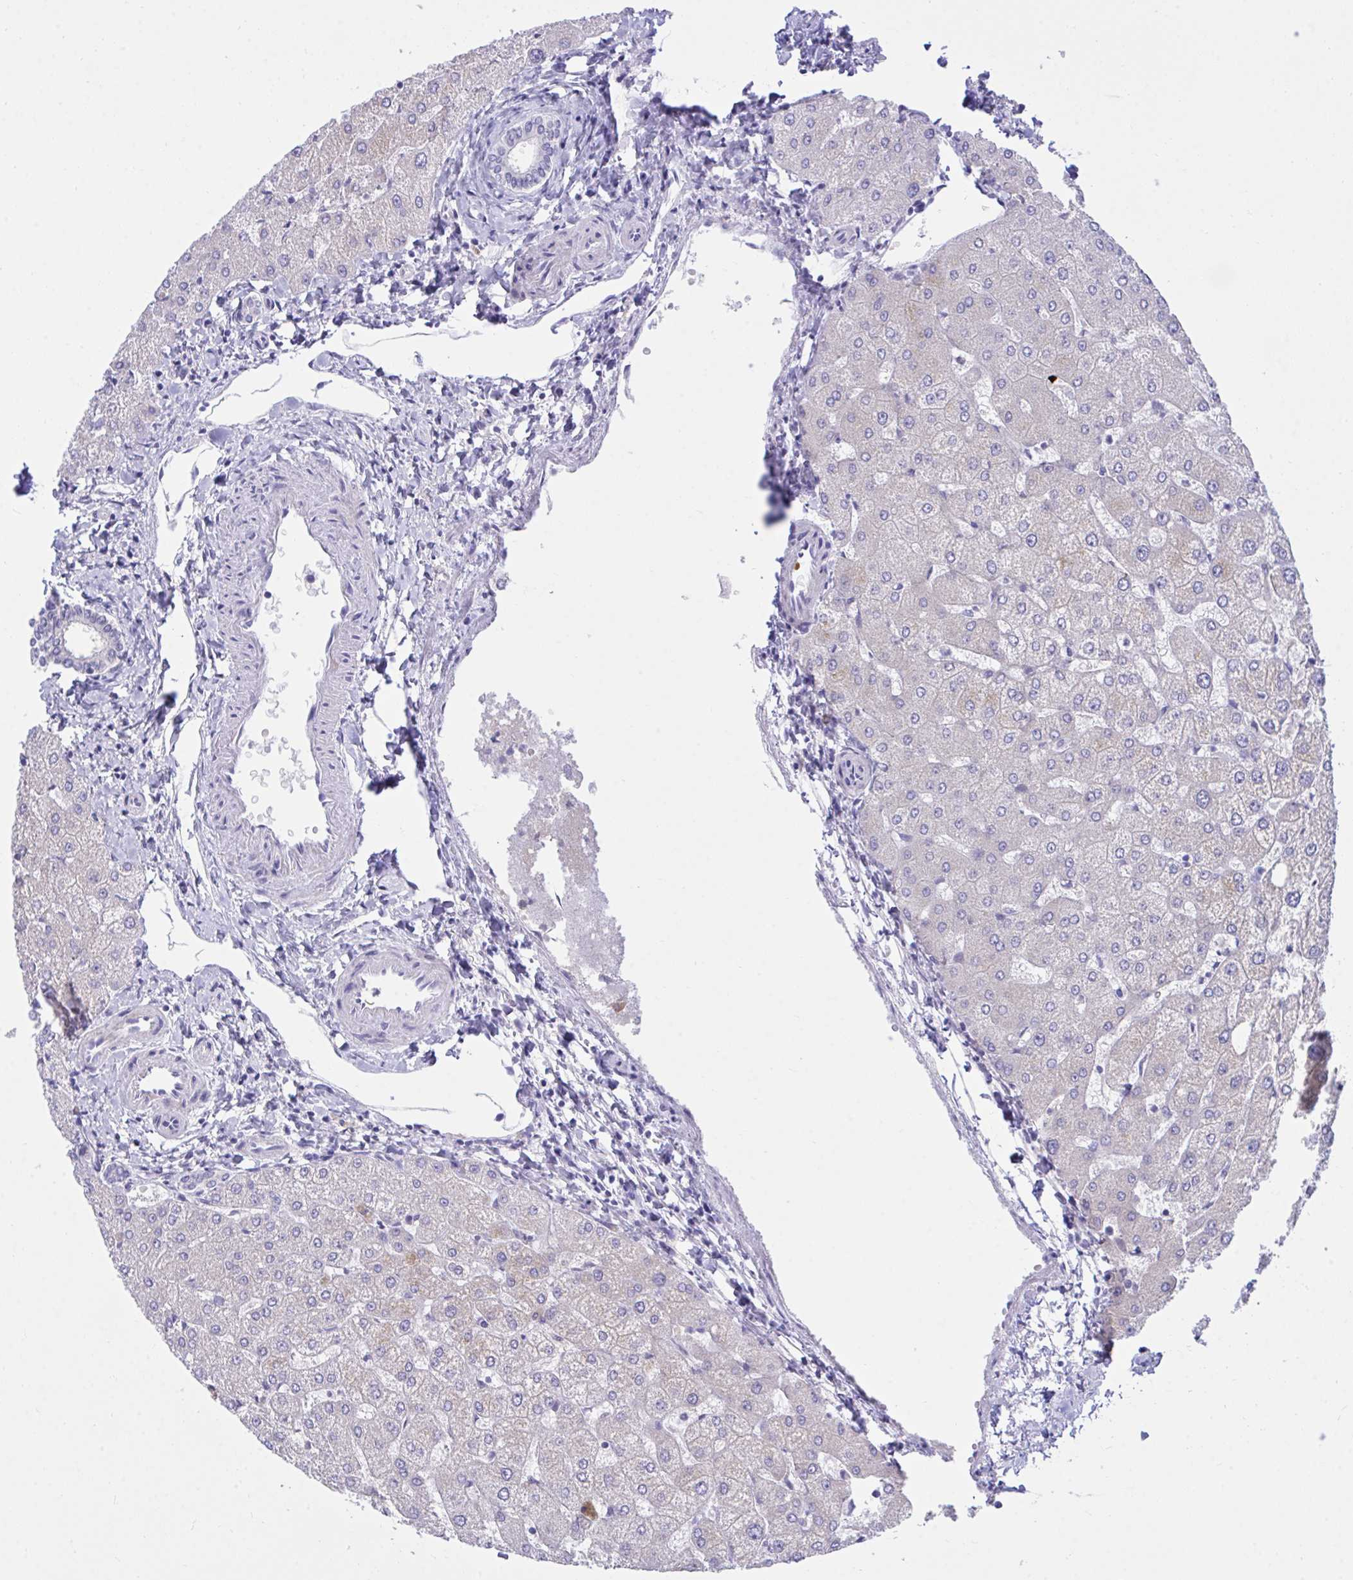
{"staining": {"intensity": "negative", "quantity": "none", "location": "none"}, "tissue": "liver", "cell_type": "Cholangiocytes", "image_type": "normal", "snomed": [{"axis": "morphology", "description": "Normal tissue, NOS"}, {"axis": "topography", "description": "Liver"}], "caption": "Cholangiocytes show no significant expression in unremarkable liver. Brightfield microscopy of immunohistochemistry (IHC) stained with DAB (brown) and hematoxylin (blue), captured at high magnification.", "gene": "PLEKHH1", "patient": {"sex": "female", "age": 54}}